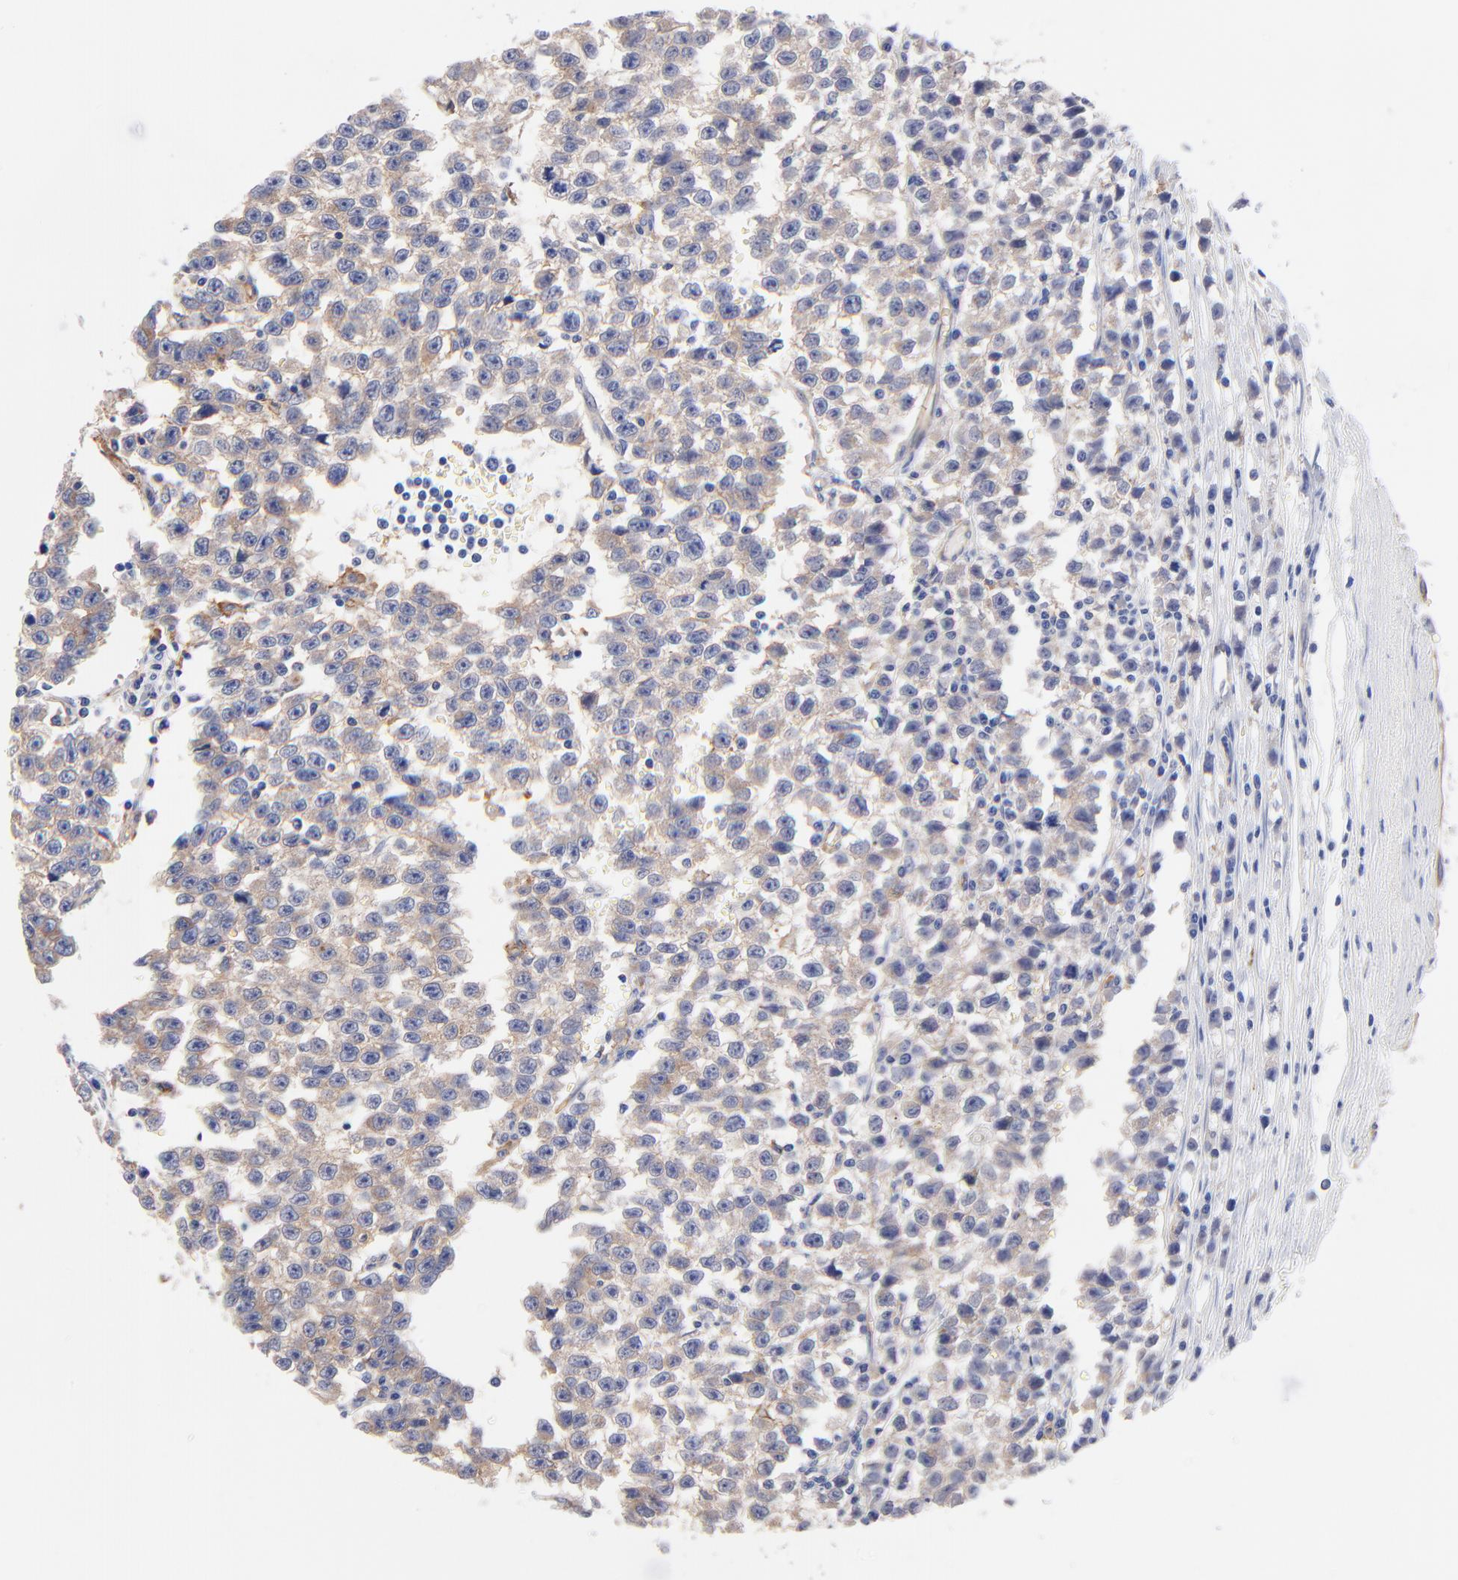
{"staining": {"intensity": "weak", "quantity": ">75%", "location": "cytoplasmic/membranous"}, "tissue": "testis cancer", "cell_type": "Tumor cells", "image_type": "cancer", "snomed": [{"axis": "morphology", "description": "Seminoma, NOS"}, {"axis": "topography", "description": "Testis"}], "caption": "IHC of testis cancer shows low levels of weak cytoplasmic/membranous positivity in approximately >75% of tumor cells.", "gene": "SLC44A2", "patient": {"sex": "male", "age": 35}}